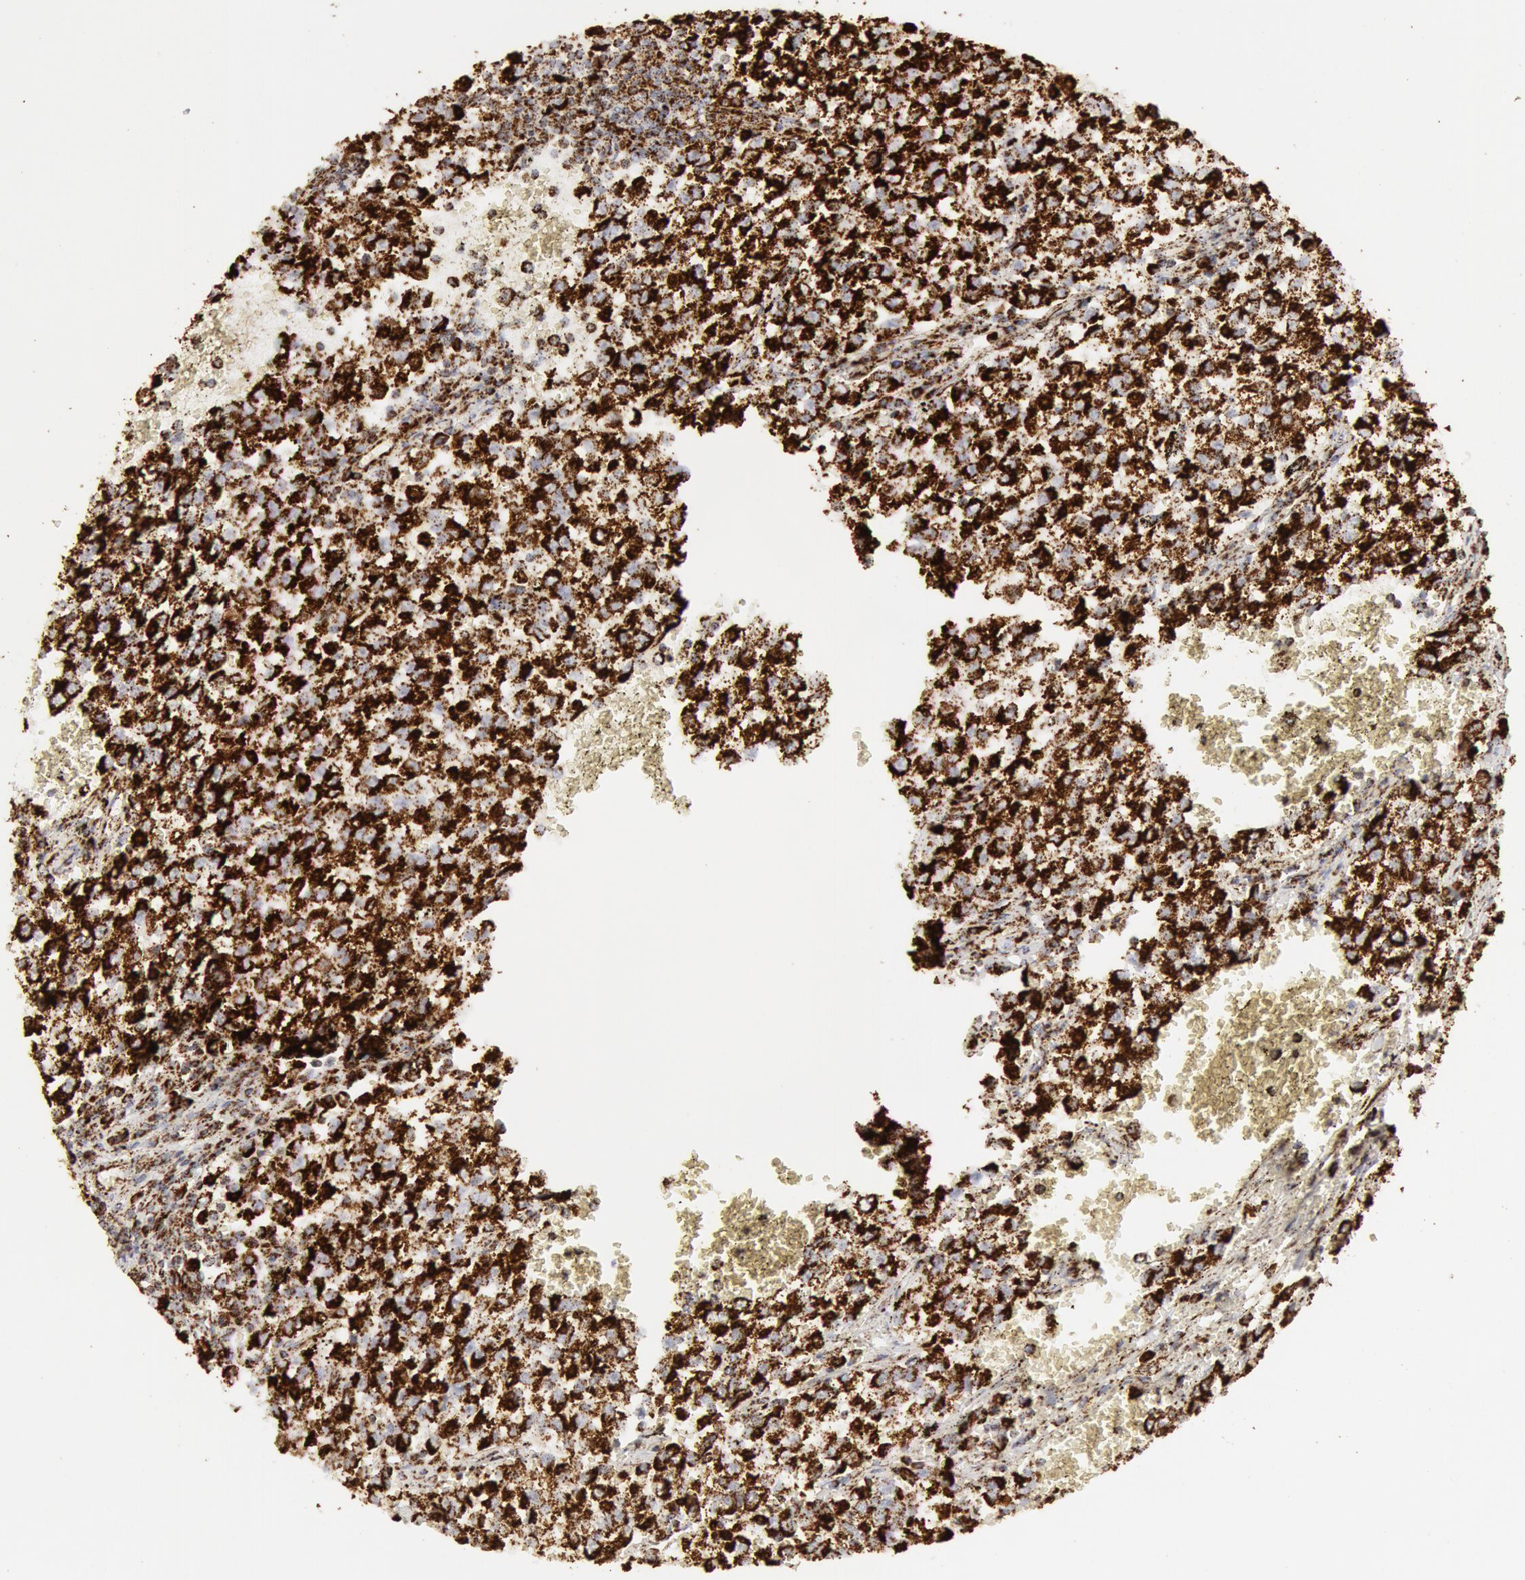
{"staining": {"intensity": "strong", "quantity": ">75%", "location": "cytoplasmic/membranous"}, "tissue": "testis cancer", "cell_type": "Tumor cells", "image_type": "cancer", "snomed": [{"axis": "morphology", "description": "Seminoma, NOS"}, {"axis": "topography", "description": "Testis"}], "caption": "Human testis seminoma stained for a protein (brown) shows strong cytoplasmic/membranous positive positivity in approximately >75% of tumor cells.", "gene": "ATP5F1B", "patient": {"sex": "male", "age": 35}}